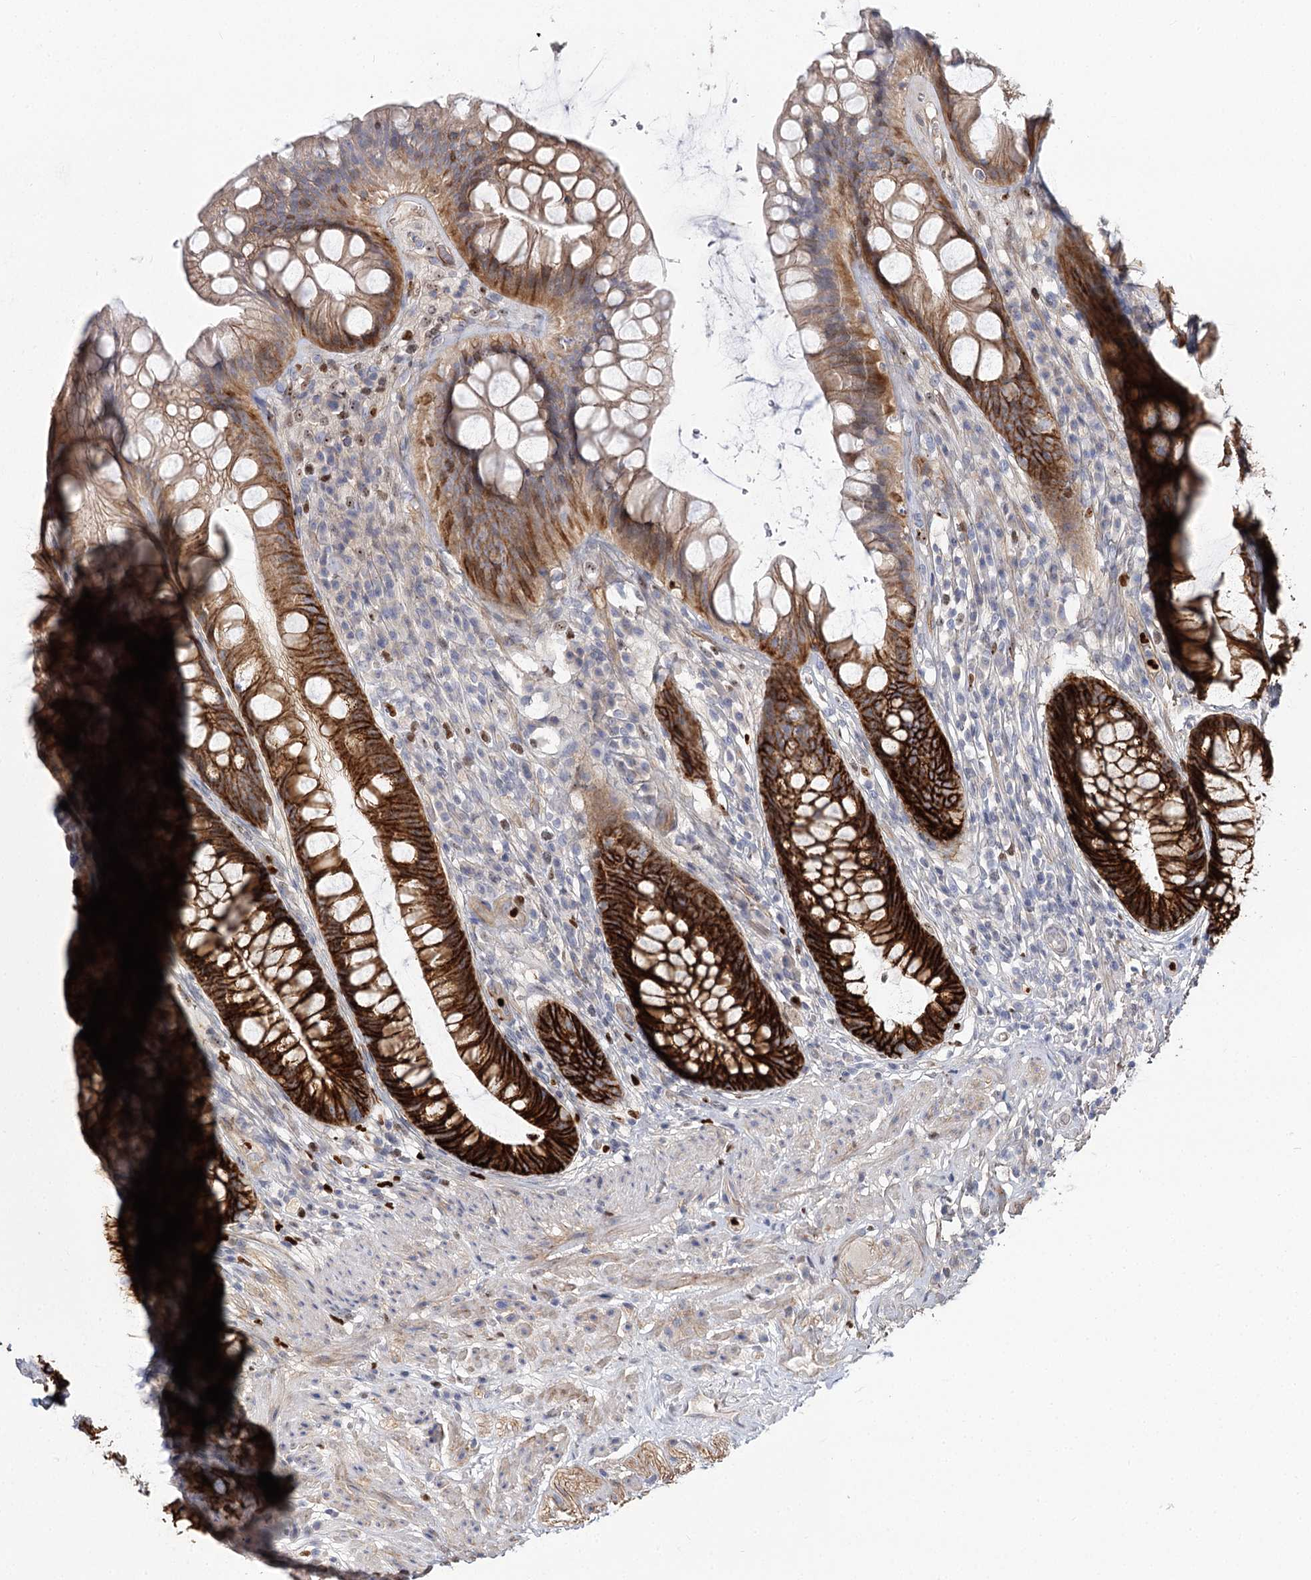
{"staining": {"intensity": "strong", "quantity": ">75%", "location": "cytoplasmic/membranous"}, "tissue": "rectum", "cell_type": "Glandular cells", "image_type": "normal", "snomed": [{"axis": "morphology", "description": "Normal tissue, NOS"}, {"axis": "topography", "description": "Rectum"}], "caption": "Brown immunohistochemical staining in unremarkable human rectum reveals strong cytoplasmic/membranous positivity in approximately >75% of glandular cells.", "gene": "C11orf52", "patient": {"sex": "male", "age": 74}}